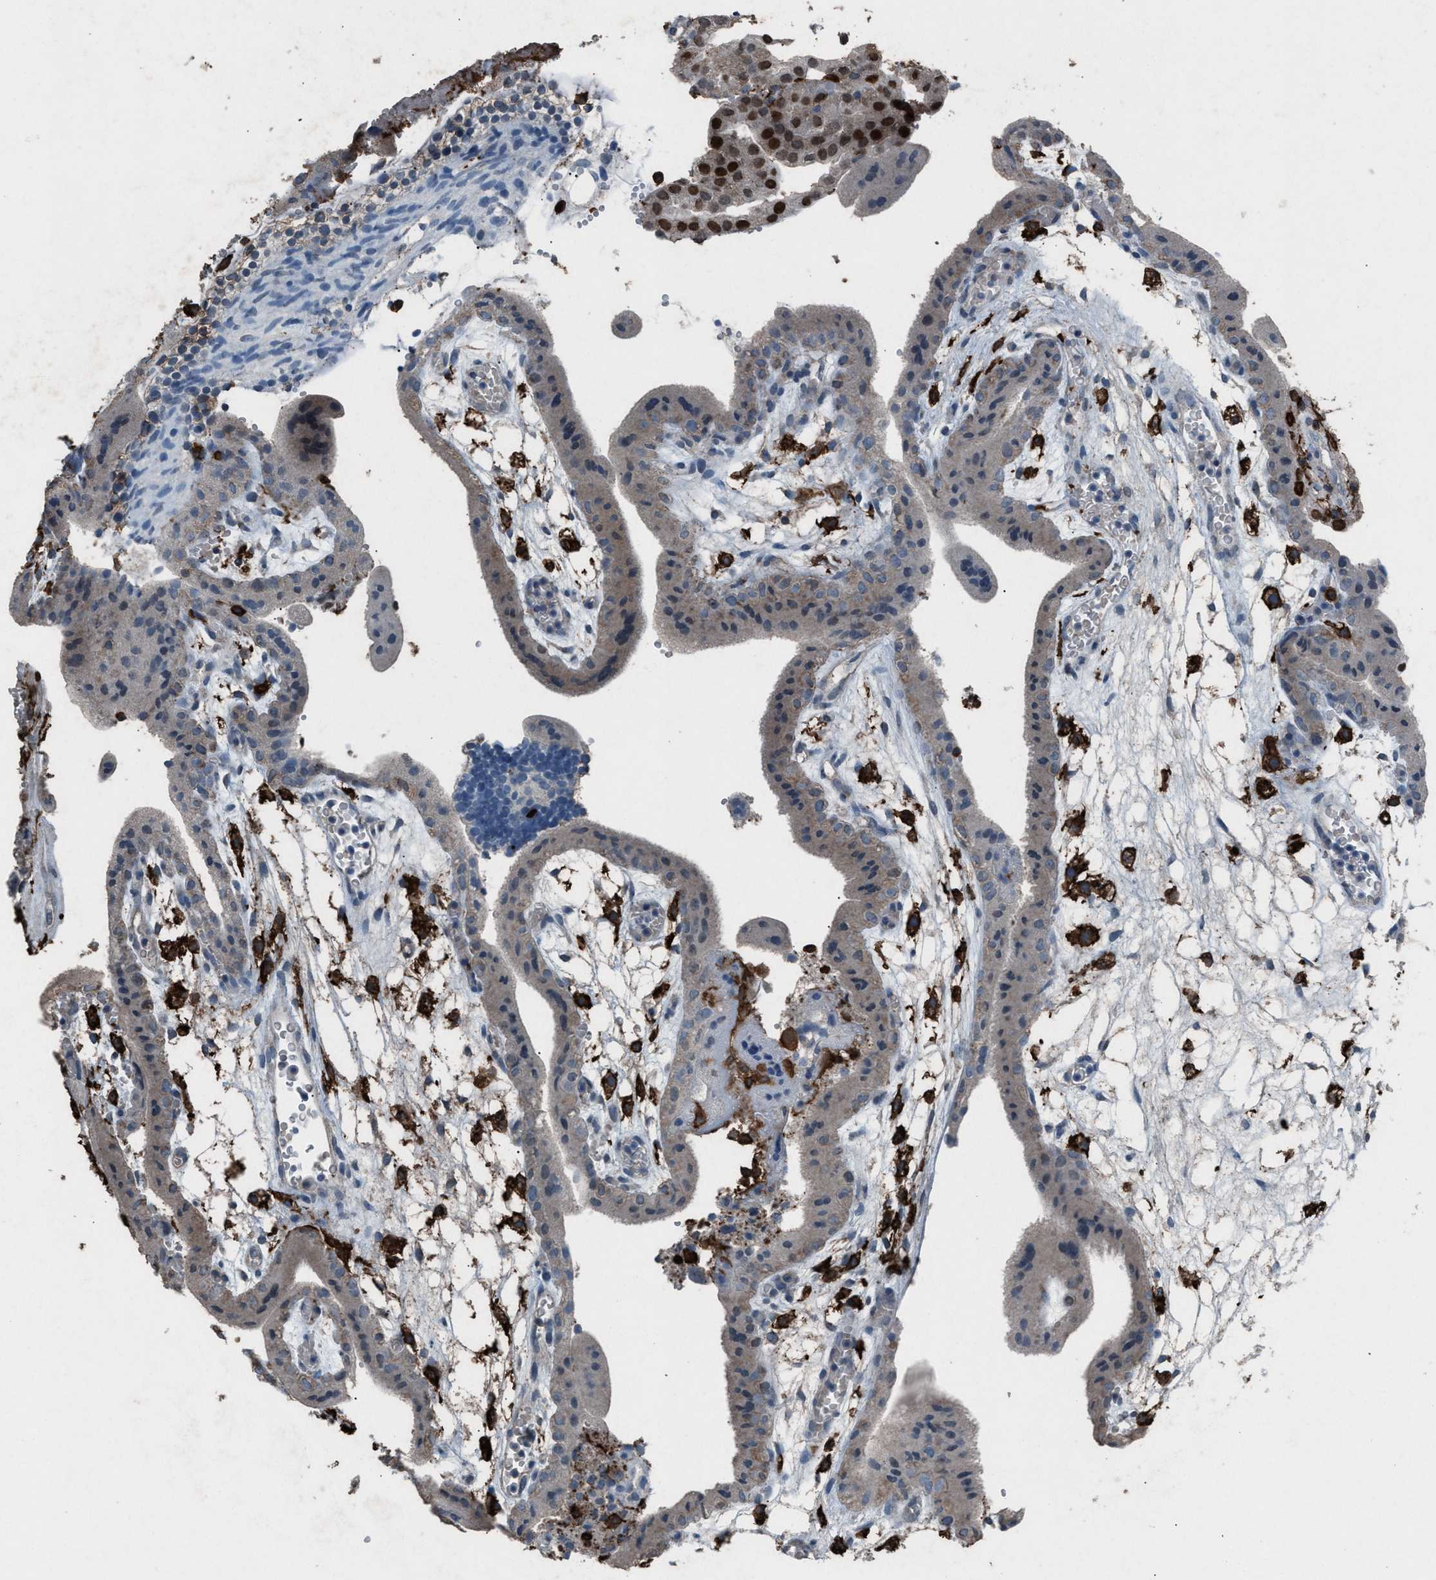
{"staining": {"intensity": "weak", "quantity": "<25%", "location": "cytoplasmic/membranous"}, "tissue": "placenta", "cell_type": "Trophoblastic cells", "image_type": "normal", "snomed": [{"axis": "morphology", "description": "Normal tissue, NOS"}, {"axis": "topography", "description": "Placenta"}], "caption": "Trophoblastic cells are negative for protein expression in unremarkable human placenta. Brightfield microscopy of immunohistochemistry (IHC) stained with DAB (3,3'-diaminobenzidine) (brown) and hematoxylin (blue), captured at high magnification.", "gene": "FCER1G", "patient": {"sex": "female", "age": 18}}